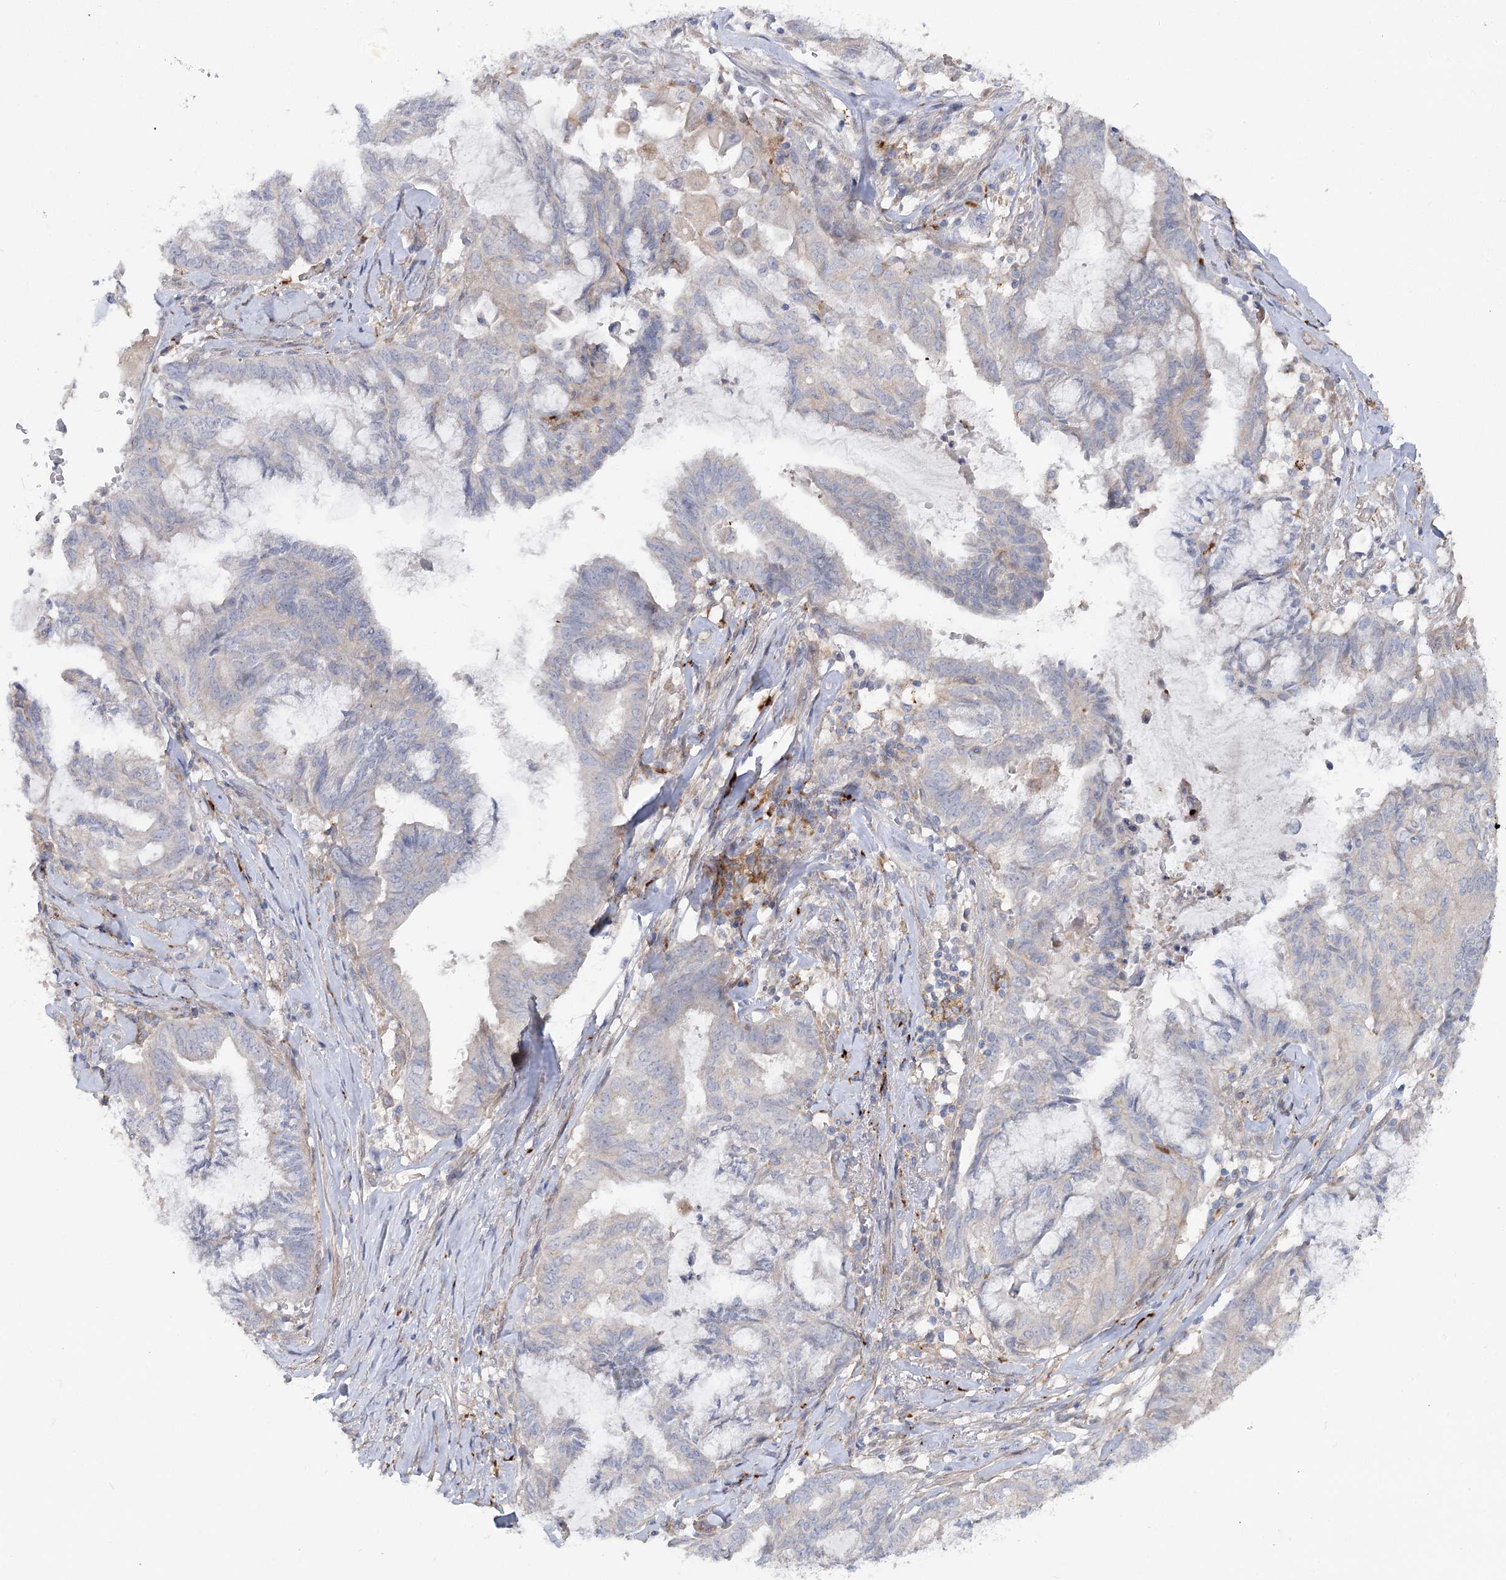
{"staining": {"intensity": "negative", "quantity": "none", "location": "none"}, "tissue": "endometrial cancer", "cell_type": "Tumor cells", "image_type": "cancer", "snomed": [{"axis": "morphology", "description": "Adenocarcinoma, NOS"}, {"axis": "topography", "description": "Endometrium"}], "caption": "Immunohistochemical staining of endometrial cancer (adenocarcinoma) displays no significant expression in tumor cells.", "gene": "SCN11A", "patient": {"sex": "female", "age": 86}}